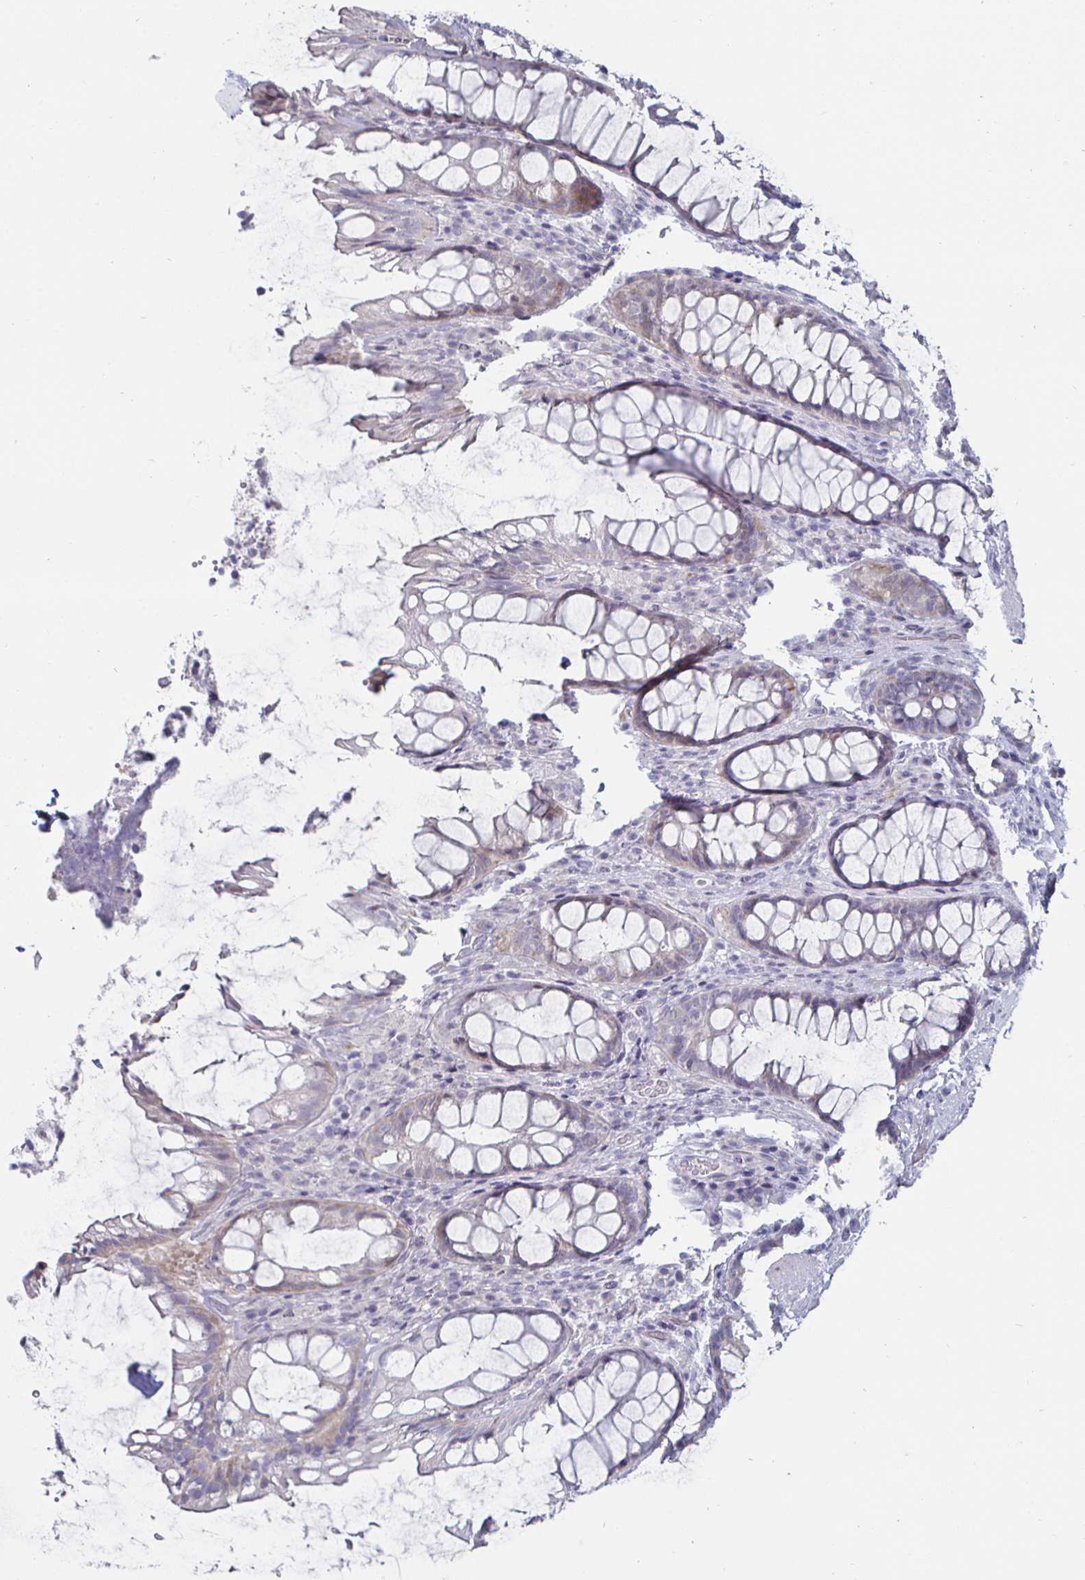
{"staining": {"intensity": "weak", "quantity": "<25%", "location": "cytoplasmic/membranous"}, "tissue": "rectum", "cell_type": "Glandular cells", "image_type": "normal", "snomed": [{"axis": "morphology", "description": "Normal tissue, NOS"}, {"axis": "topography", "description": "Rectum"}], "caption": "Immunohistochemistry (IHC) of benign human rectum displays no staining in glandular cells.", "gene": "DMRTB1", "patient": {"sex": "male", "age": 72}}